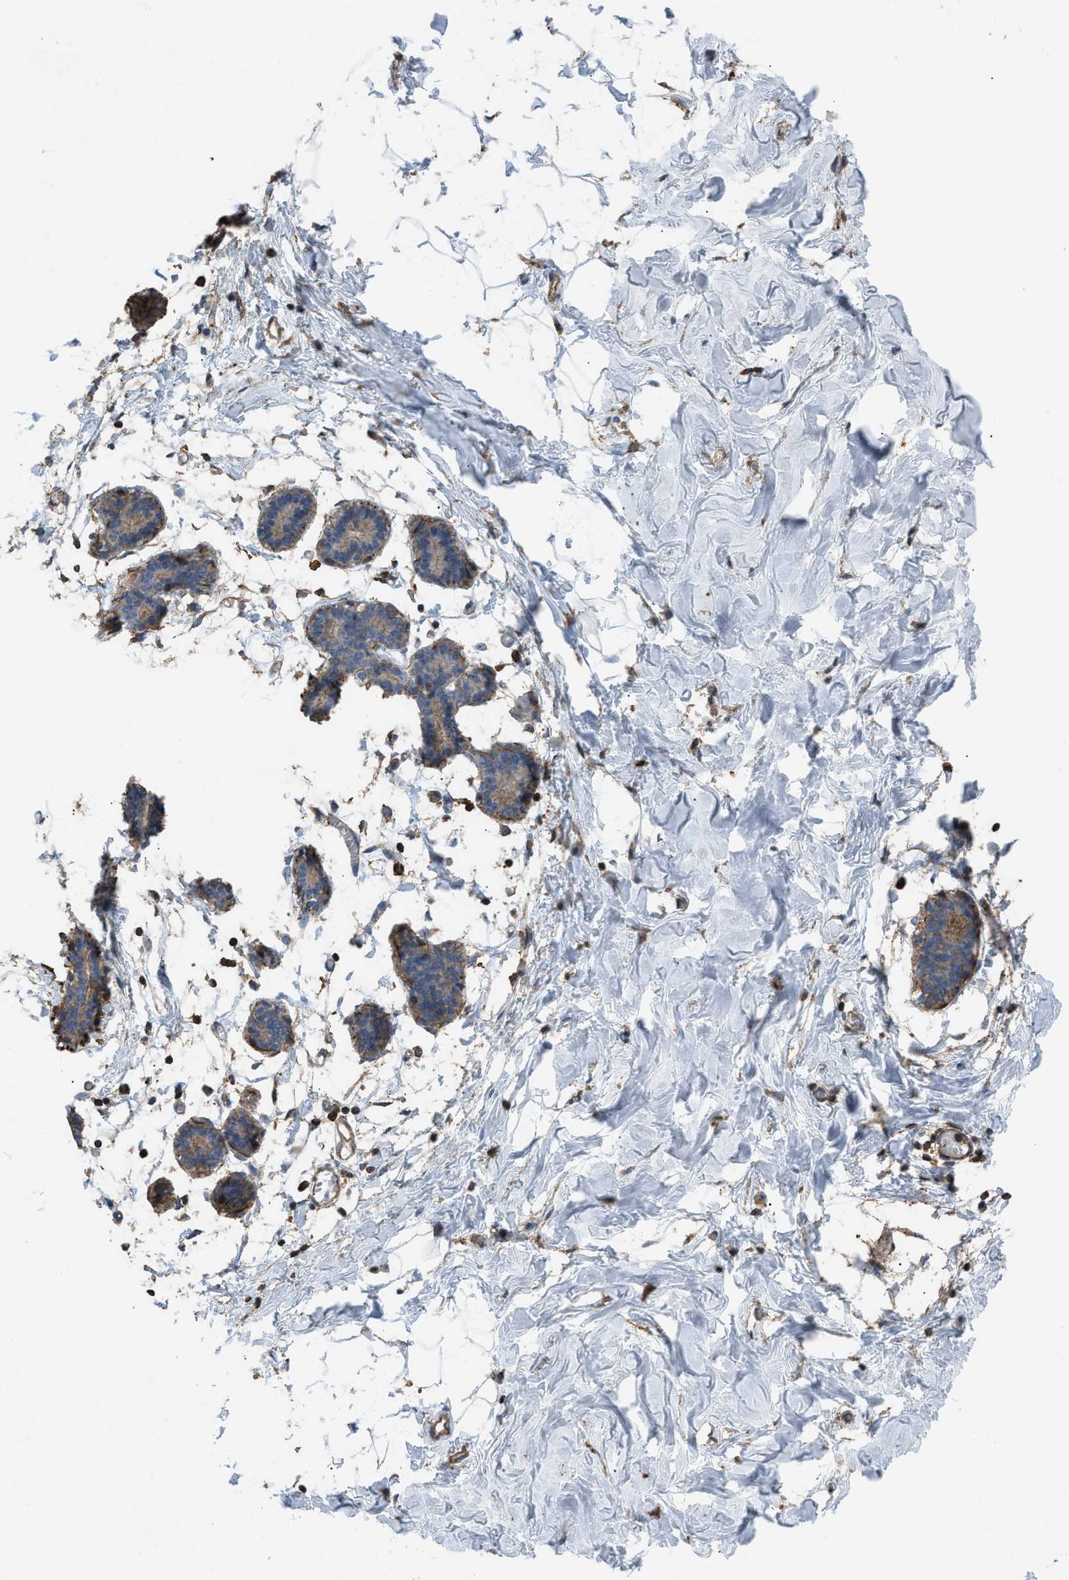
{"staining": {"intensity": "moderate", "quantity": ">75%", "location": "cytoplasmic/membranous"}, "tissue": "breast", "cell_type": "Adipocytes", "image_type": "normal", "snomed": [{"axis": "morphology", "description": "Normal tissue, NOS"}, {"axis": "topography", "description": "Breast"}], "caption": "High-magnification brightfield microscopy of benign breast stained with DAB (3,3'-diaminobenzidine) (brown) and counterstained with hematoxylin (blue). adipocytes exhibit moderate cytoplasmic/membranous positivity is appreciated in about>75% of cells. (IHC, brightfield microscopy, high magnification).", "gene": "NCK2", "patient": {"sex": "female", "age": 27}}